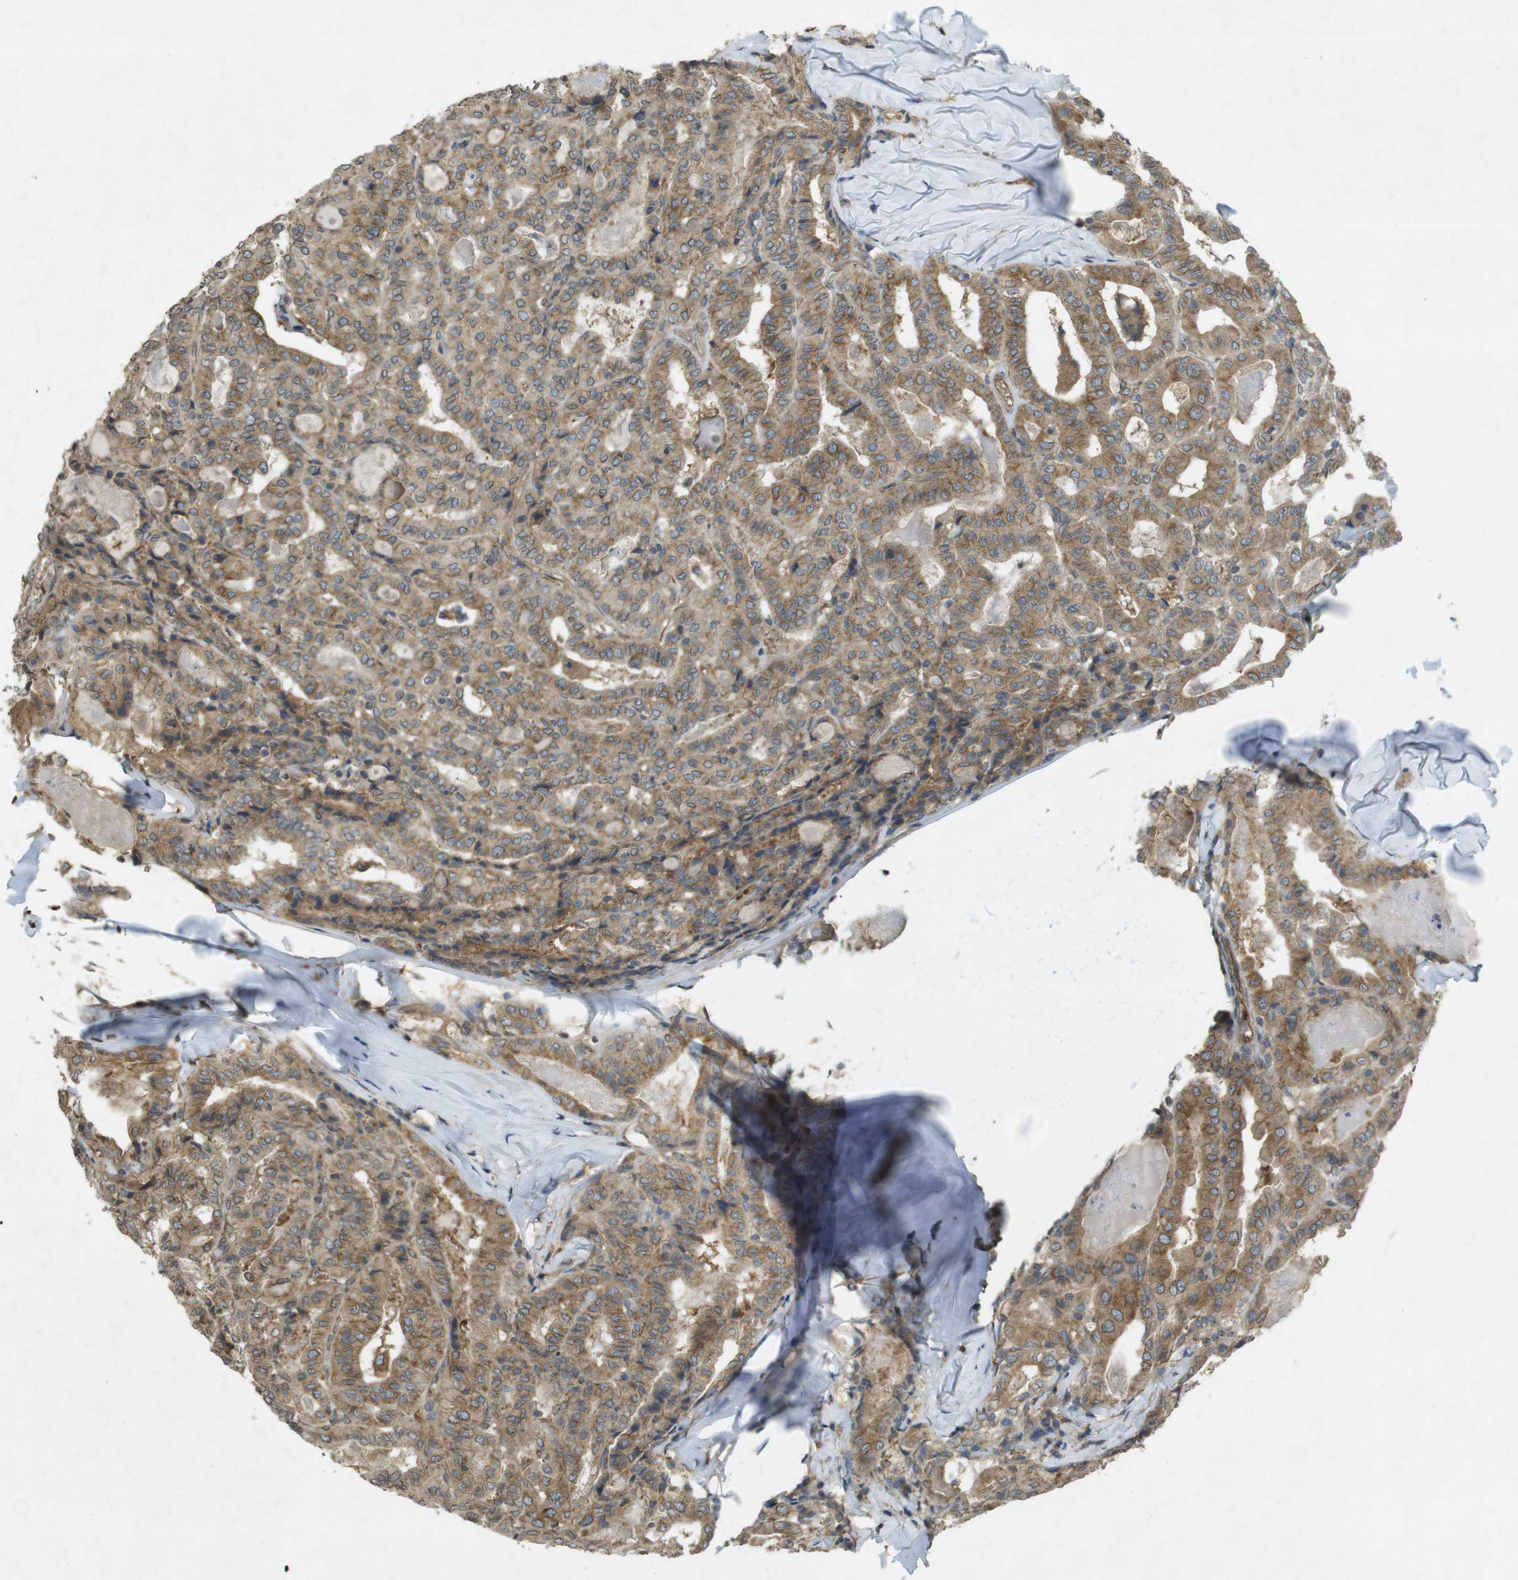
{"staining": {"intensity": "moderate", "quantity": ">75%", "location": "cytoplasmic/membranous"}, "tissue": "thyroid cancer", "cell_type": "Tumor cells", "image_type": "cancer", "snomed": [{"axis": "morphology", "description": "Papillary adenocarcinoma, NOS"}, {"axis": "topography", "description": "Thyroid gland"}], "caption": "The histopathology image reveals staining of thyroid papillary adenocarcinoma, revealing moderate cytoplasmic/membranous protein positivity (brown color) within tumor cells.", "gene": "KIF5B", "patient": {"sex": "female", "age": 42}}